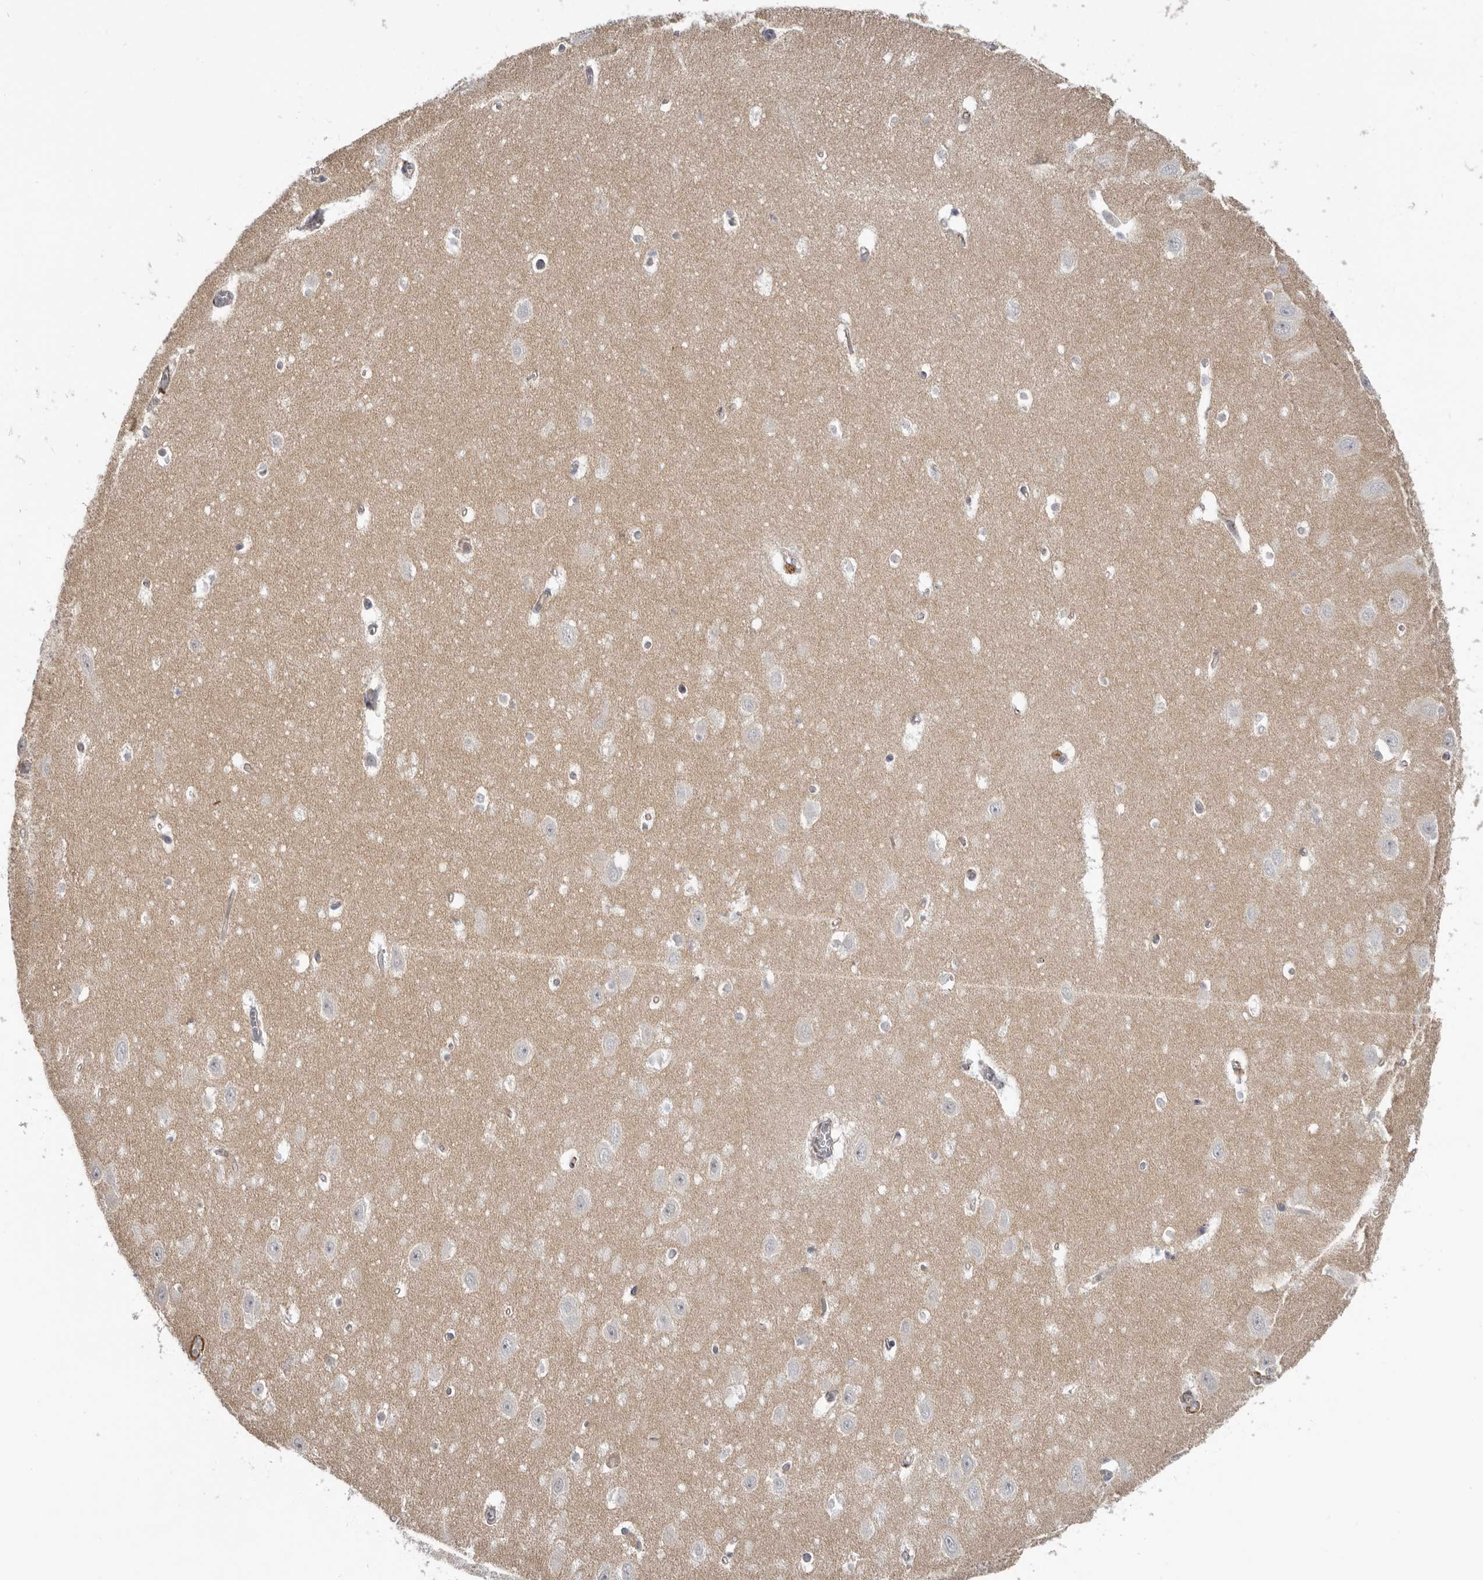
{"staining": {"intensity": "negative", "quantity": "none", "location": "none"}, "tissue": "hippocampus", "cell_type": "Glial cells", "image_type": "normal", "snomed": [{"axis": "morphology", "description": "Normal tissue, NOS"}, {"axis": "topography", "description": "Hippocampus"}], "caption": "High power microscopy photomicrograph of an immunohistochemistry photomicrograph of unremarkable hippocampus, revealing no significant positivity in glial cells. The staining is performed using DAB brown chromogen with nuclei counter-stained in using hematoxylin.", "gene": "CDCA8", "patient": {"sex": "female", "age": 64}}